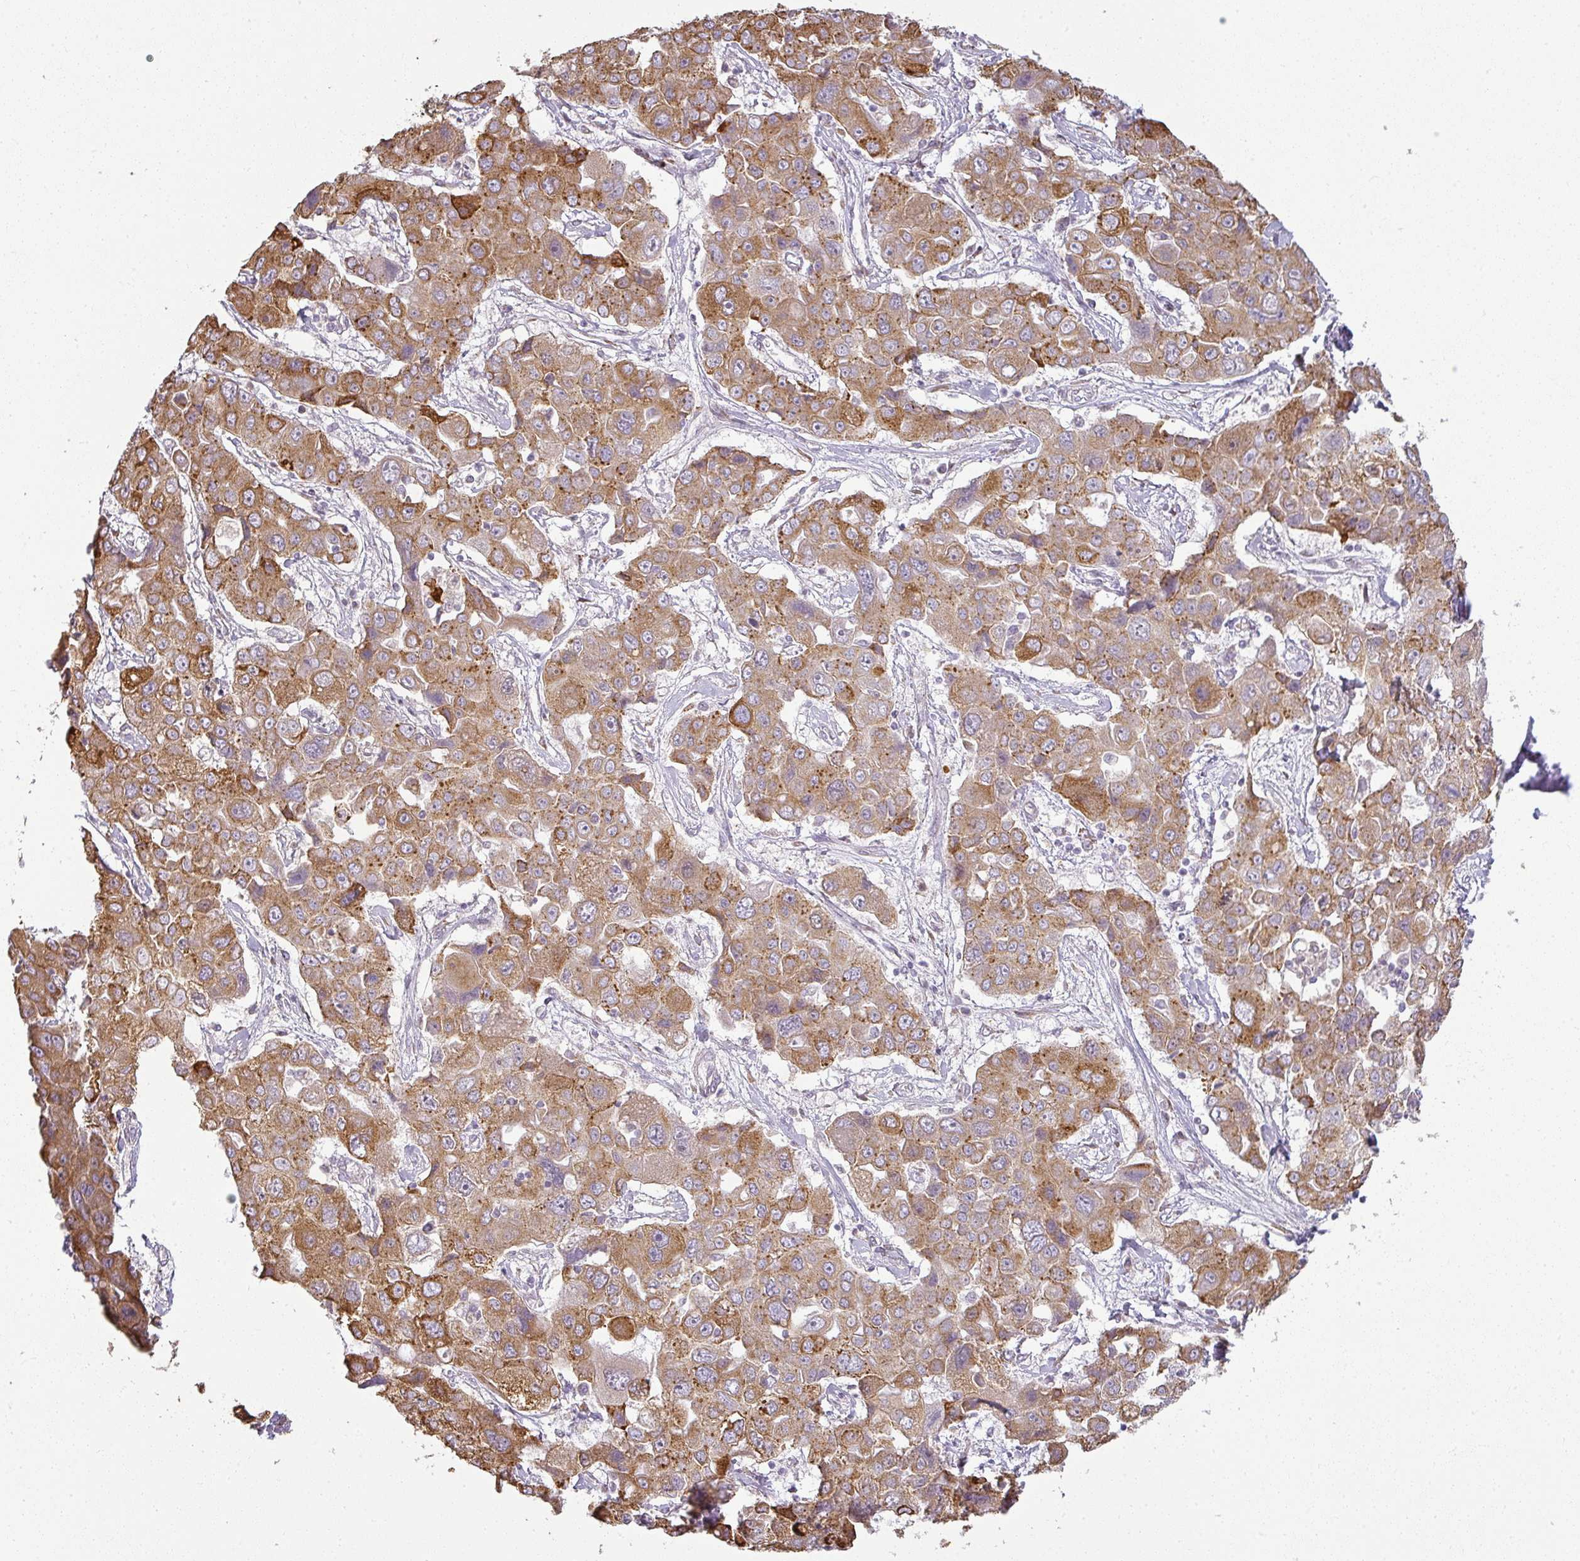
{"staining": {"intensity": "moderate", "quantity": ">75%", "location": "cytoplasmic/membranous"}, "tissue": "liver cancer", "cell_type": "Tumor cells", "image_type": "cancer", "snomed": [{"axis": "morphology", "description": "Cholangiocarcinoma"}, {"axis": "topography", "description": "Liver"}], "caption": "Liver cholangiocarcinoma tissue displays moderate cytoplasmic/membranous positivity in approximately >75% of tumor cells", "gene": "CCDC144A", "patient": {"sex": "male", "age": 67}}